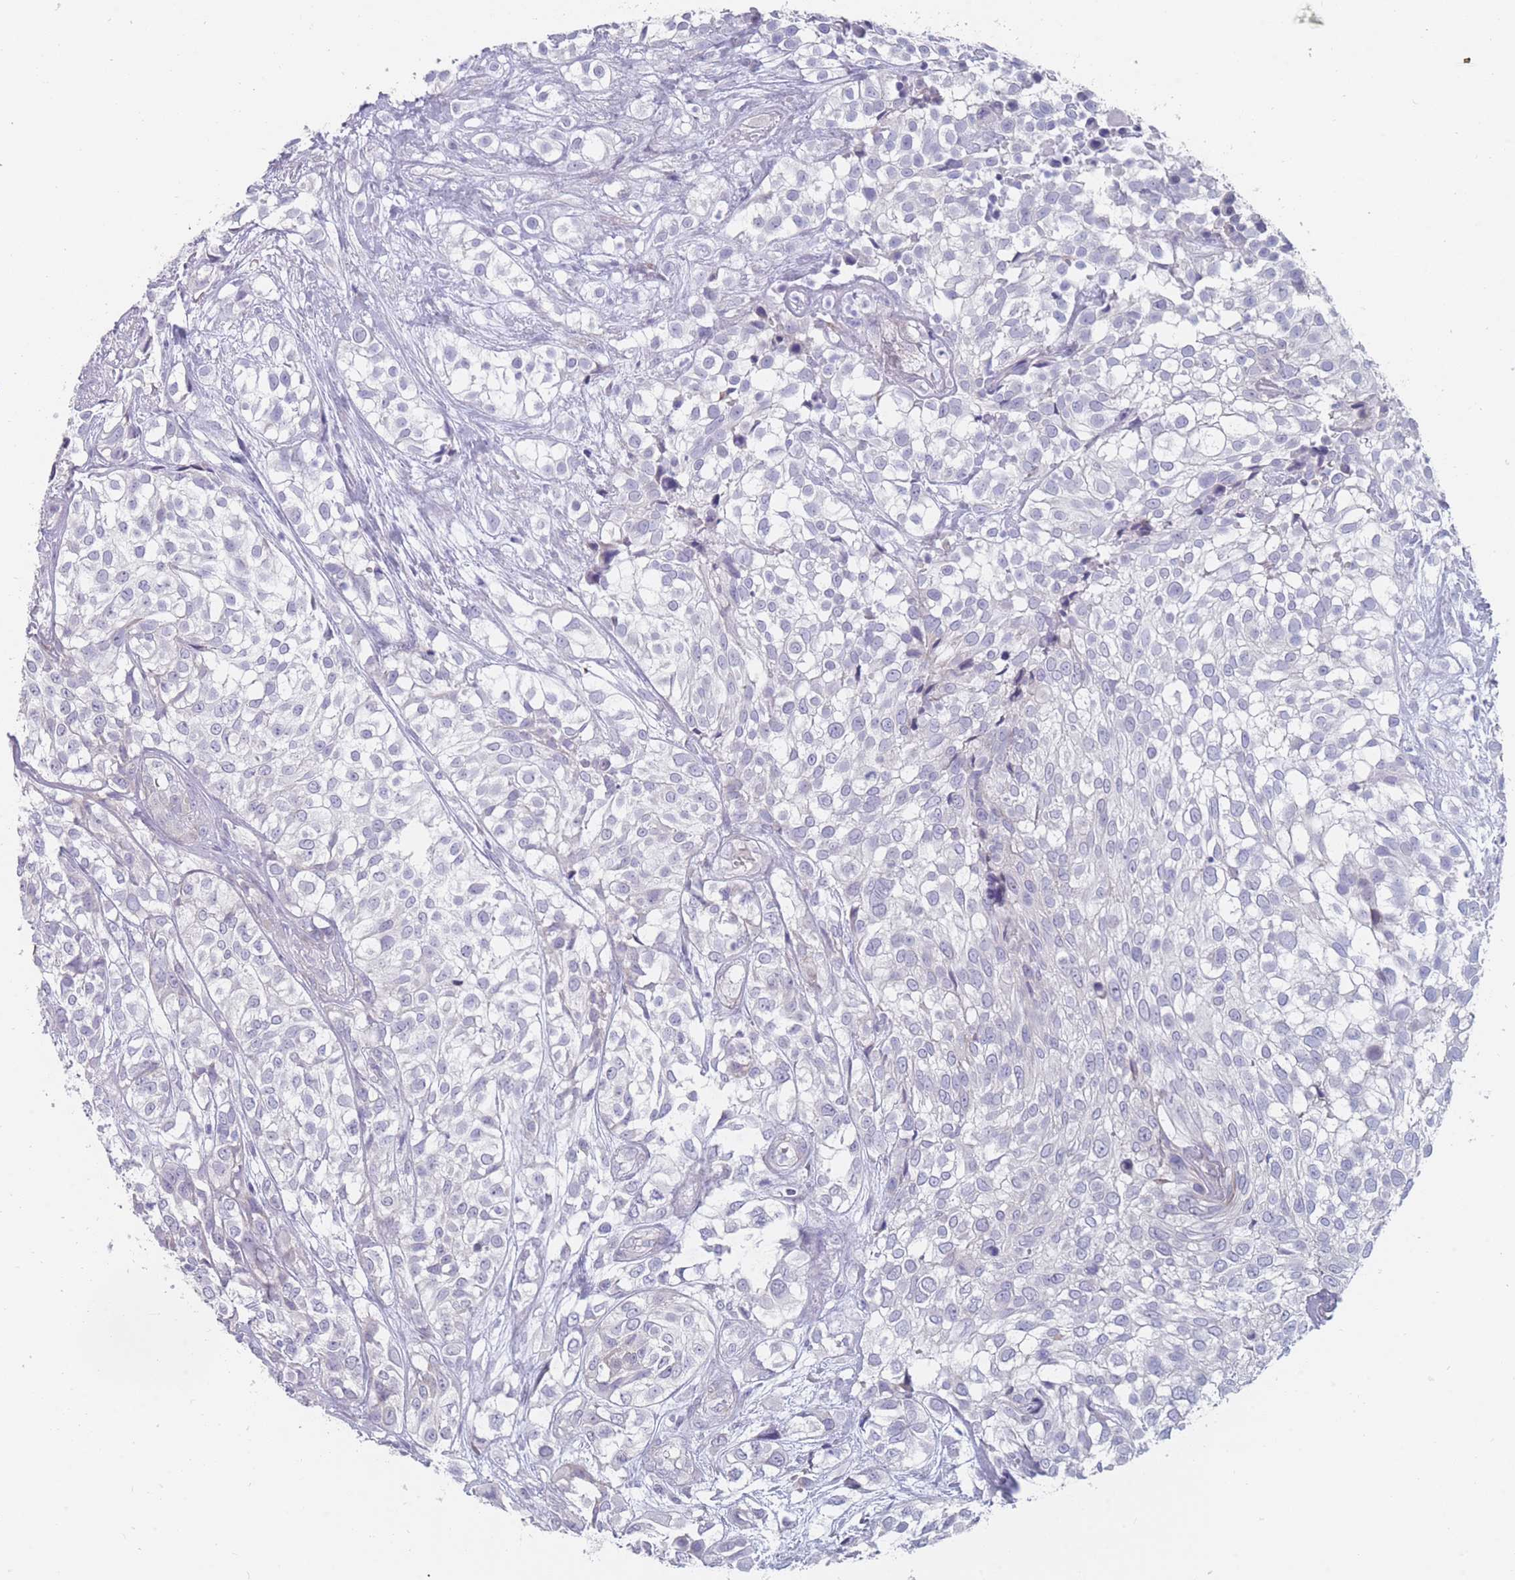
{"staining": {"intensity": "negative", "quantity": "none", "location": "none"}, "tissue": "urothelial cancer", "cell_type": "Tumor cells", "image_type": "cancer", "snomed": [{"axis": "morphology", "description": "Urothelial carcinoma, High grade"}, {"axis": "topography", "description": "Urinary bladder"}], "caption": "This image is of urothelial cancer stained with IHC to label a protein in brown with the nuclei are counter-stained blue. There is no positivity in tumor cells.", "gene": "PIGU", "patient": {"sex": "male", "age": 56}}